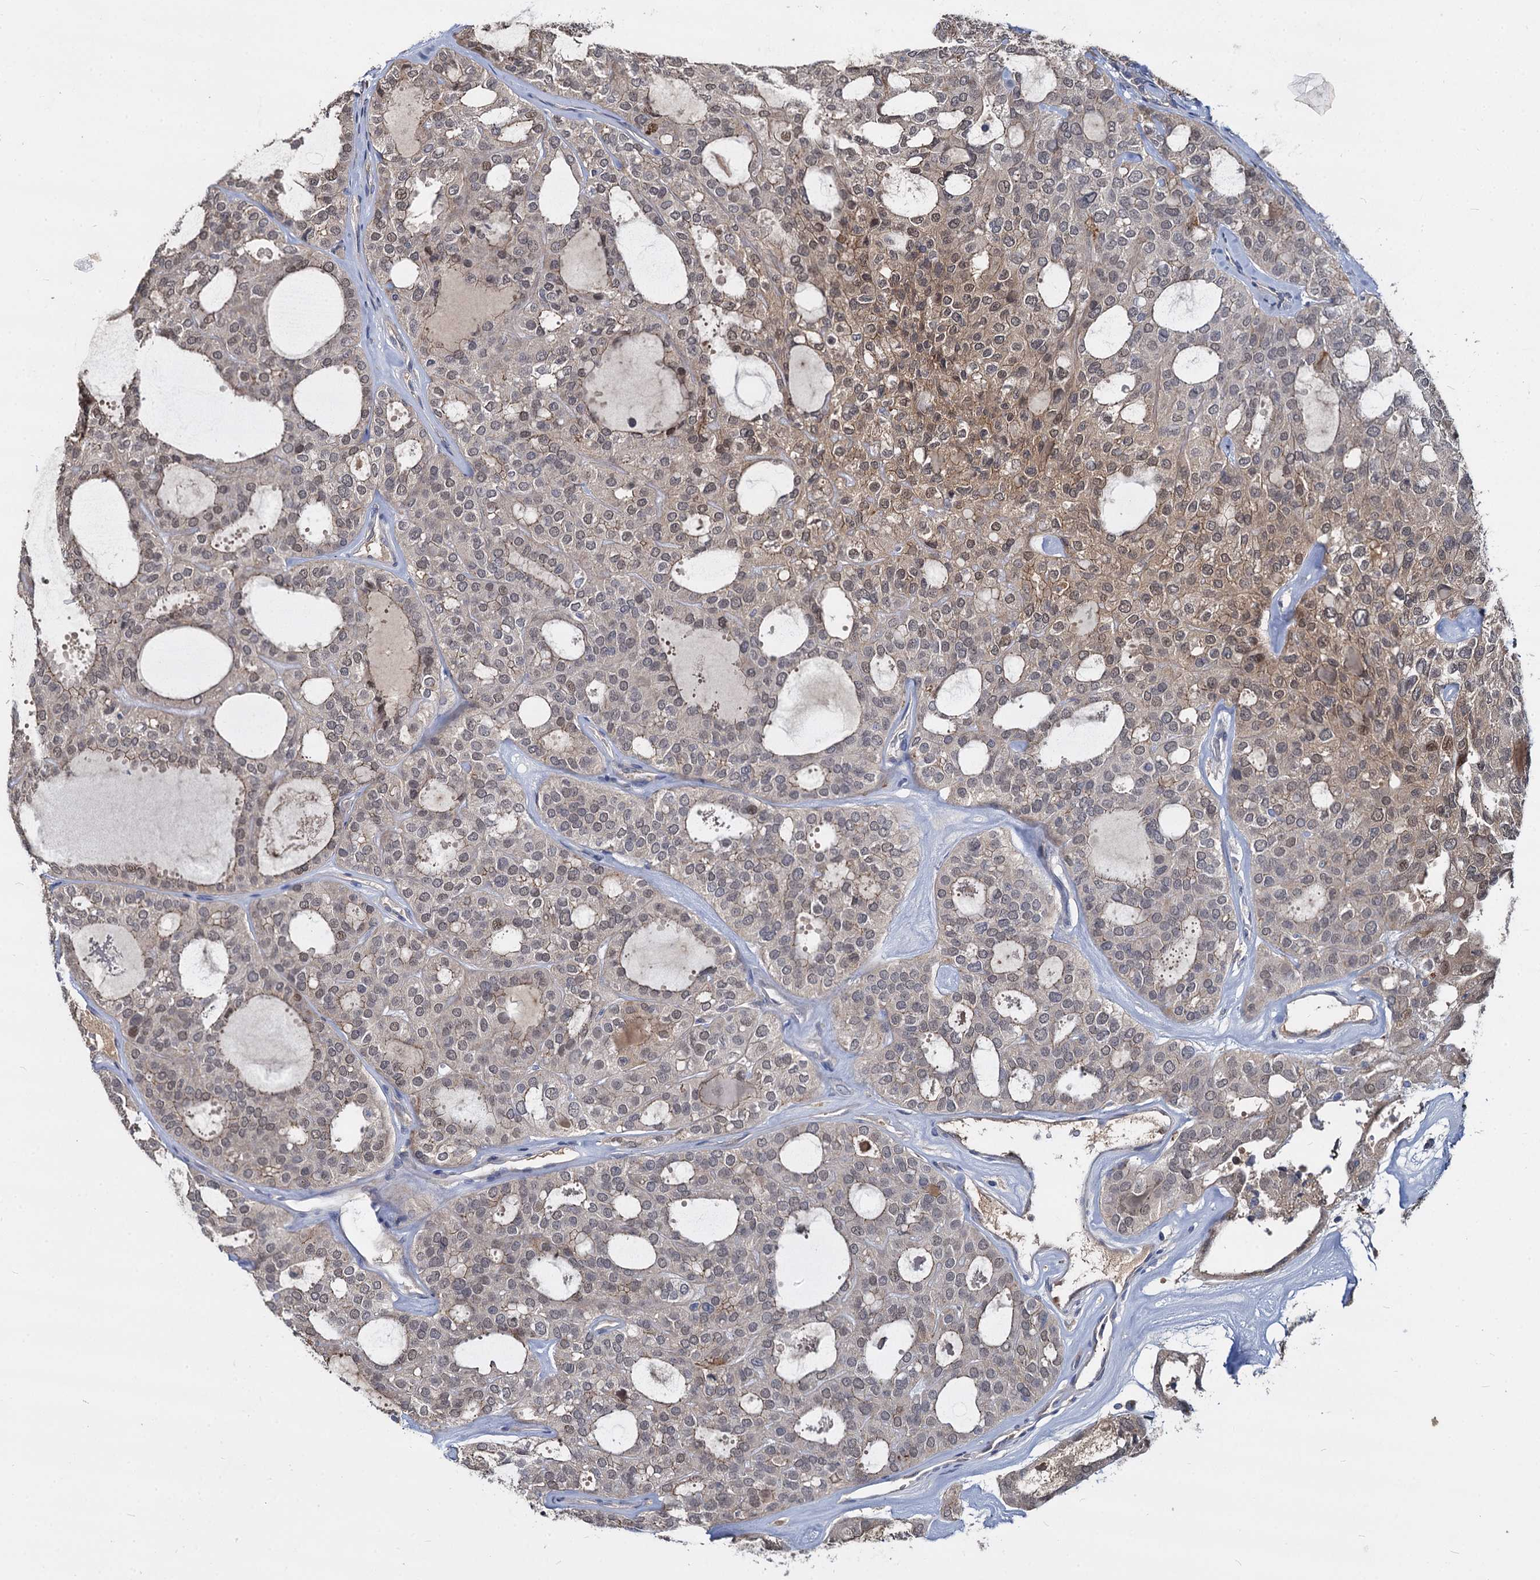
{"staining": {"intensity": "weak", "quantity": "25%-75%", "location": "cytoplasmic/membranous,nuclear"}, "tissue": "thyroid cancer", "cell_type": "Tumor cells", "image_type": "cancer", "snomed": [{"axis": "morphology", "description": "Follicular adenoma carcinoma, NOS"}, {"axis": "topography", "description": "Thyroid gland"}], "caption": "The photomicrograph exhibits staining of thyroid follicular adenoma carcinoma, revealing weak cytoplasmic/membranous and nuclear protein staining (brown color) within tumor cells.", "gene": "CCDC184", "patient": {"sex": "male", "age": 75}}